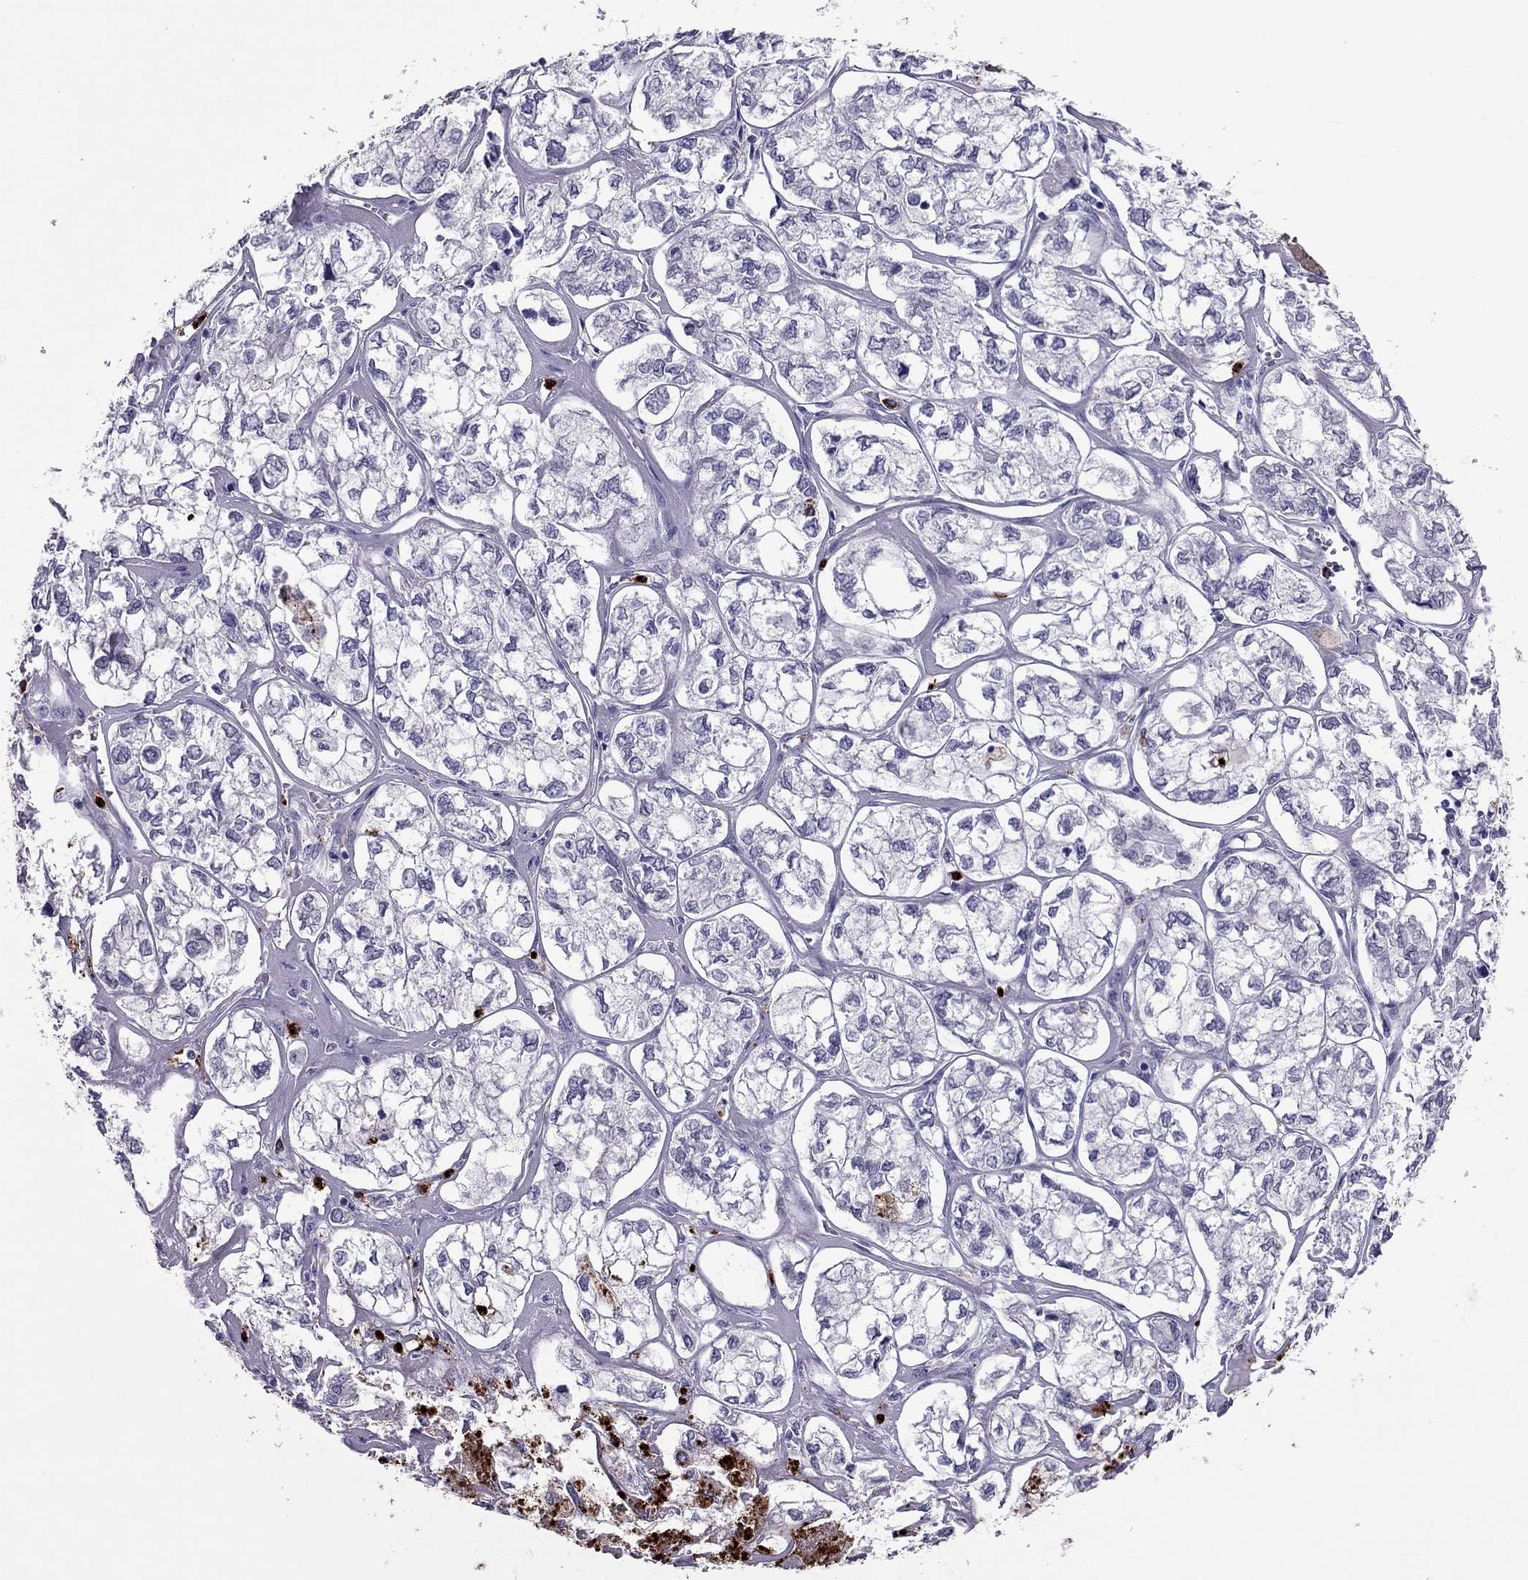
{"staining": {"intensity": "negative", "quantity": "none", "location": "none"}, "tissue": "ovarian cancer", "cell_type": "Tumor cells", "image_type": "cancer", "snomed": [{"axis": "morphology", "description": "Carcinoma, endometroid"}, {"axis": "topography", "description": "Ovary"}], "caption": "IHC of ovarian endometroid carcinoma demonstrates no staining in tumor cells.", "gene": "CCL27", "patient": {"sex": "female", "age": 64}}